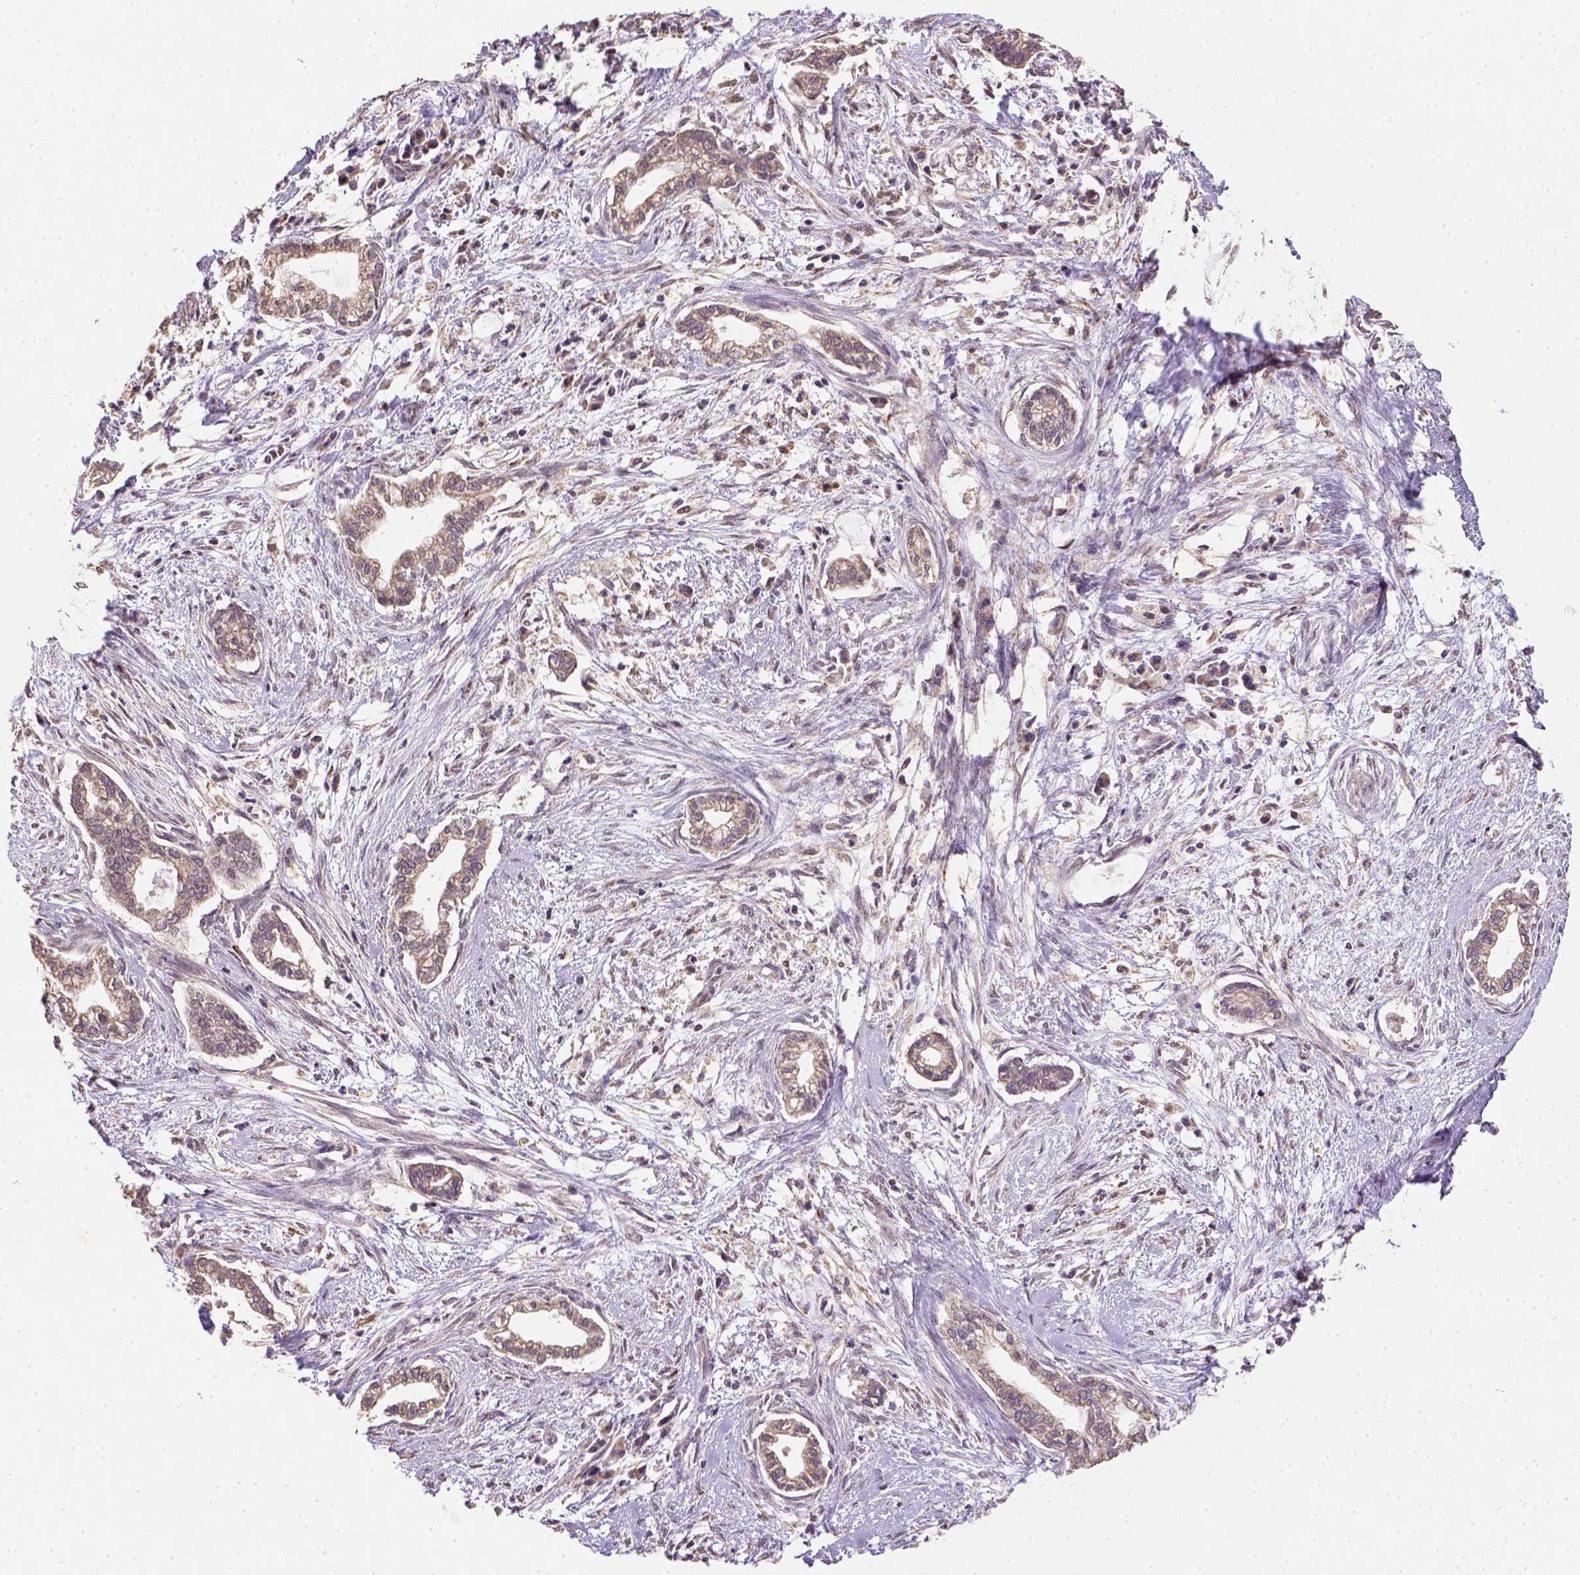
{"staining": {"intensity": "weak", "quantity": "25%-75%", "location": "cytoplasmic/membranous"}, "tissue": "cervical cancer", "cell_type": "Tumor cells", "image_type": "cancer", "snomed": [{"axis": "morphology", "description": "Adenocarcinoma, NOS"}, {"axis": "topography", "description": "Cervix"}], "caption": "A high-resolution image shows immunohistochemistry staining of adenocarcinoma (cervical), which reveals weak cytoplasmic/membranous expression in approximately 25%-75% of tumor cells. Using DAB (brown) and hematoxylin (blue) stains, captured at high magnification using brightfield microscopy.", "gene": "NUDT10", "patient": {"sex": "female", "age": 62}}